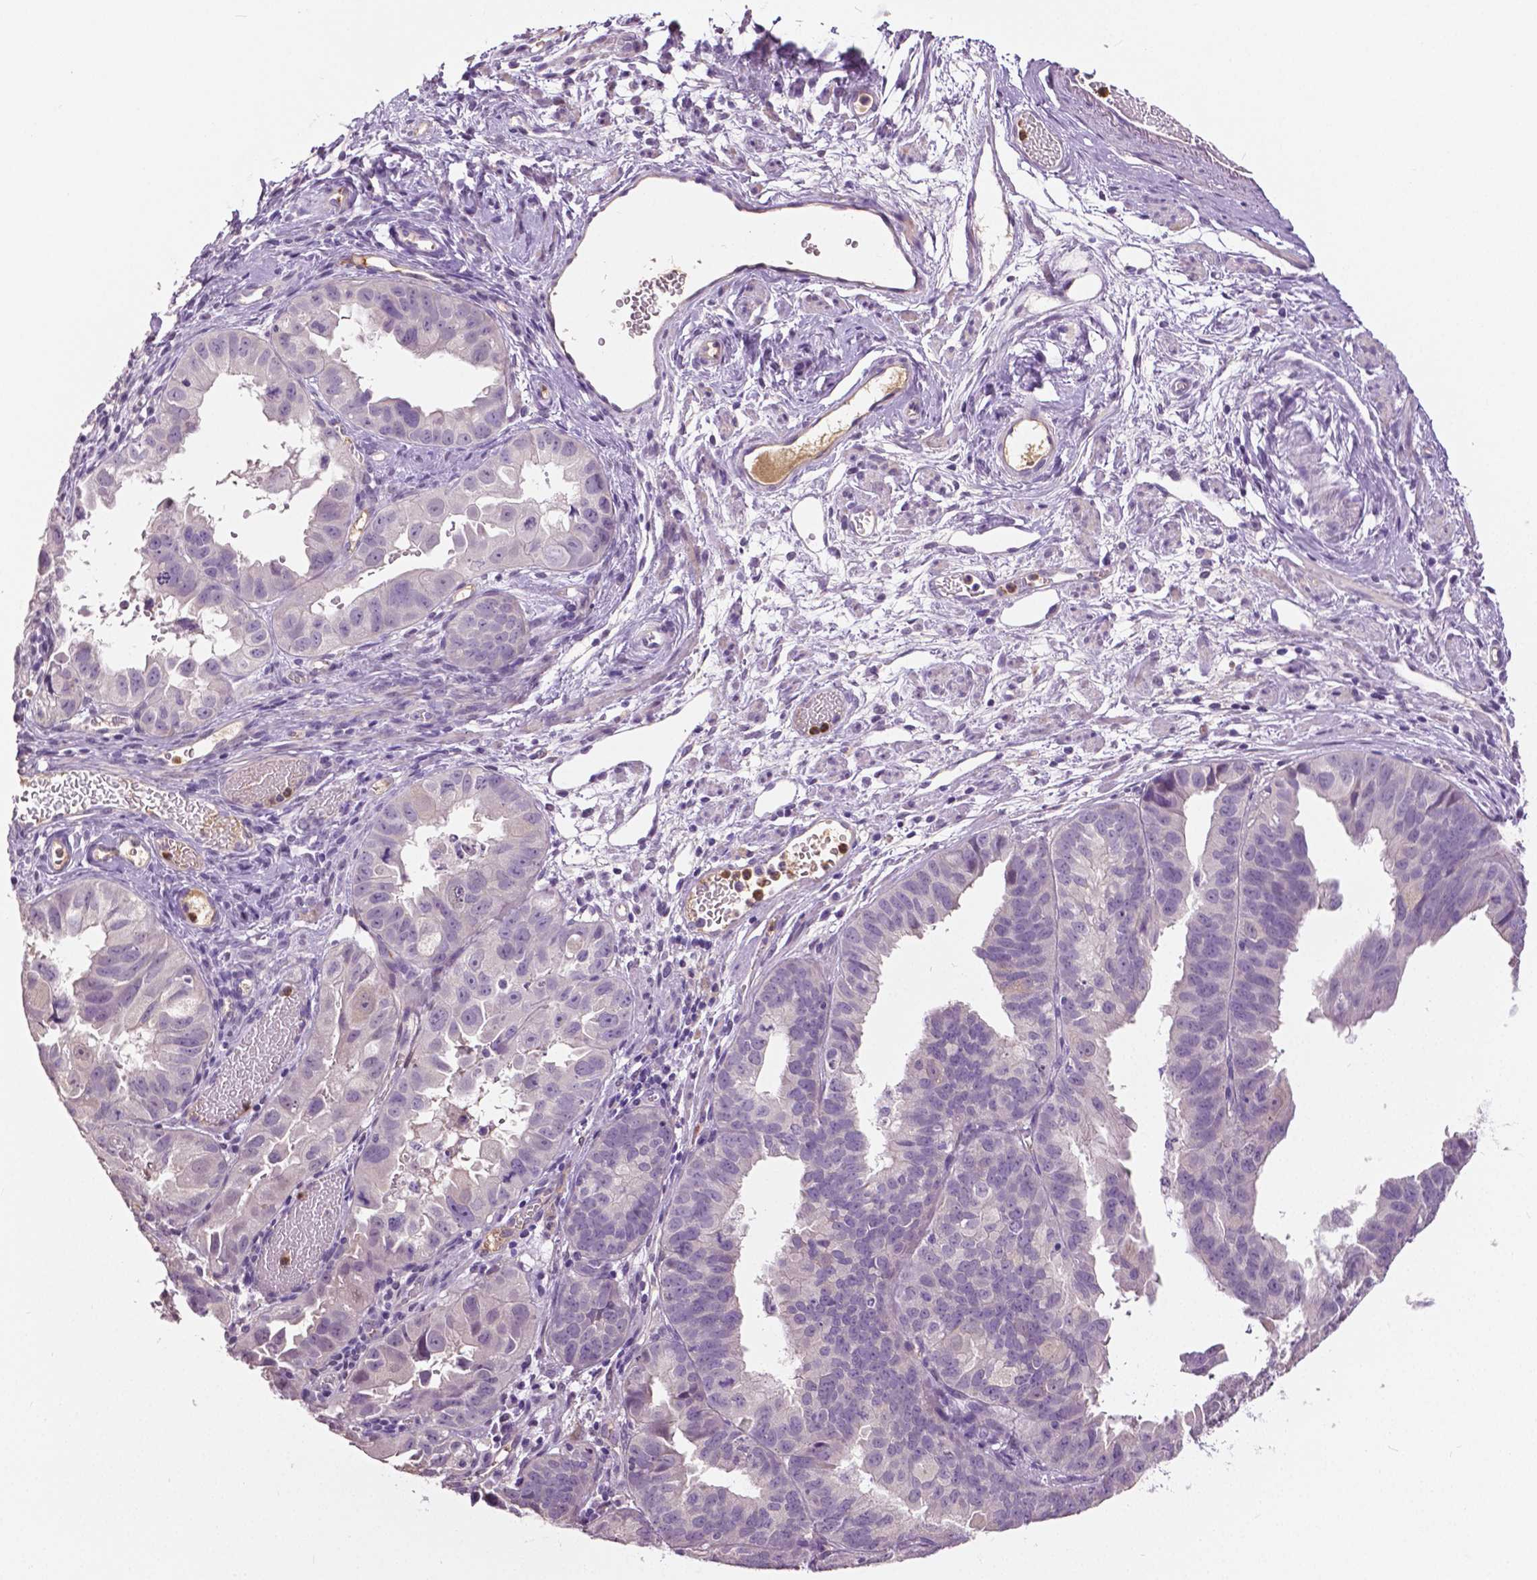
{"staining": {"intensity": "negative", "quantity": "none", "location": "none"}, "tissue": "ovarian cancer", "cell_type": "Tumor cells", "image_type": "cancer", "snomed": [{"axis": "morphology", "description": "Carcinoma, endometroid"}, {"axis": "topography", "description": "Ovary"}], "caption": "A photomicrograph of human ovarian cancer is negative for staining in tumor cells.", "gene": "PTPN5", "patient": {"sex": "female", "age": 85}}